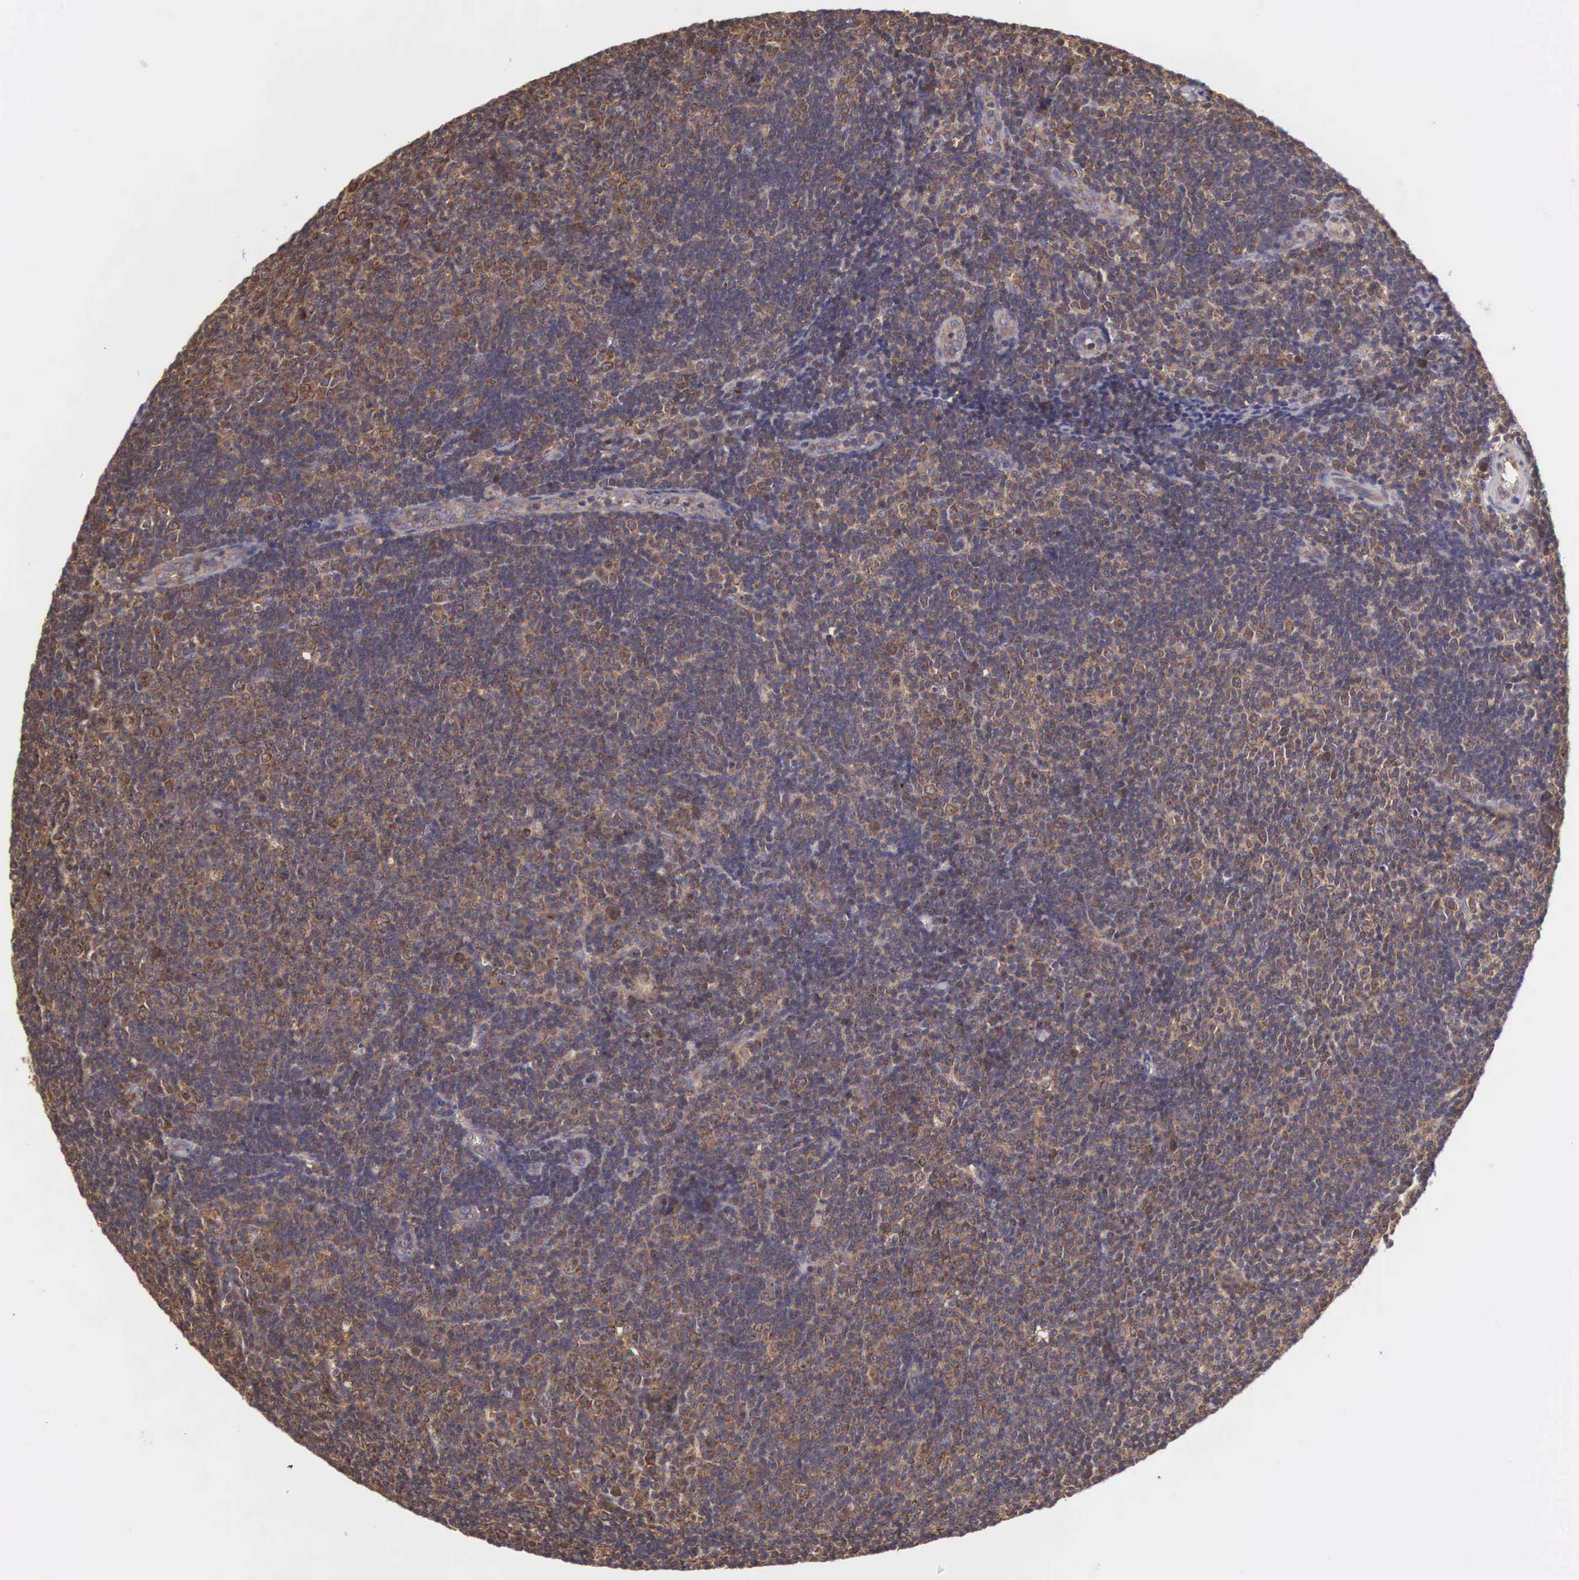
{"staining": {"intensity": "weak", "quantity": ">75%", "location": "cytoplasmic/membranous"}, "tissue": "lymphoma", "cell_type": "Tumor cells", "image_type": "cancer", "snomed": [{"axis": "morphology", "description": "Malignant lymphoma, non-Hodgkin's type, Low grade"}, {"axis": "topography", "description": "Lymph node"}], "caption": "This is a histology image of IHC staining of low-grade malignant lymphoma, non-Hodgkin's type, which shows weak expression in the cytoplasmic/membranous of tumor cells.", "gene": "DHRS1", "patient": {"sex": "male", "age": 49}}